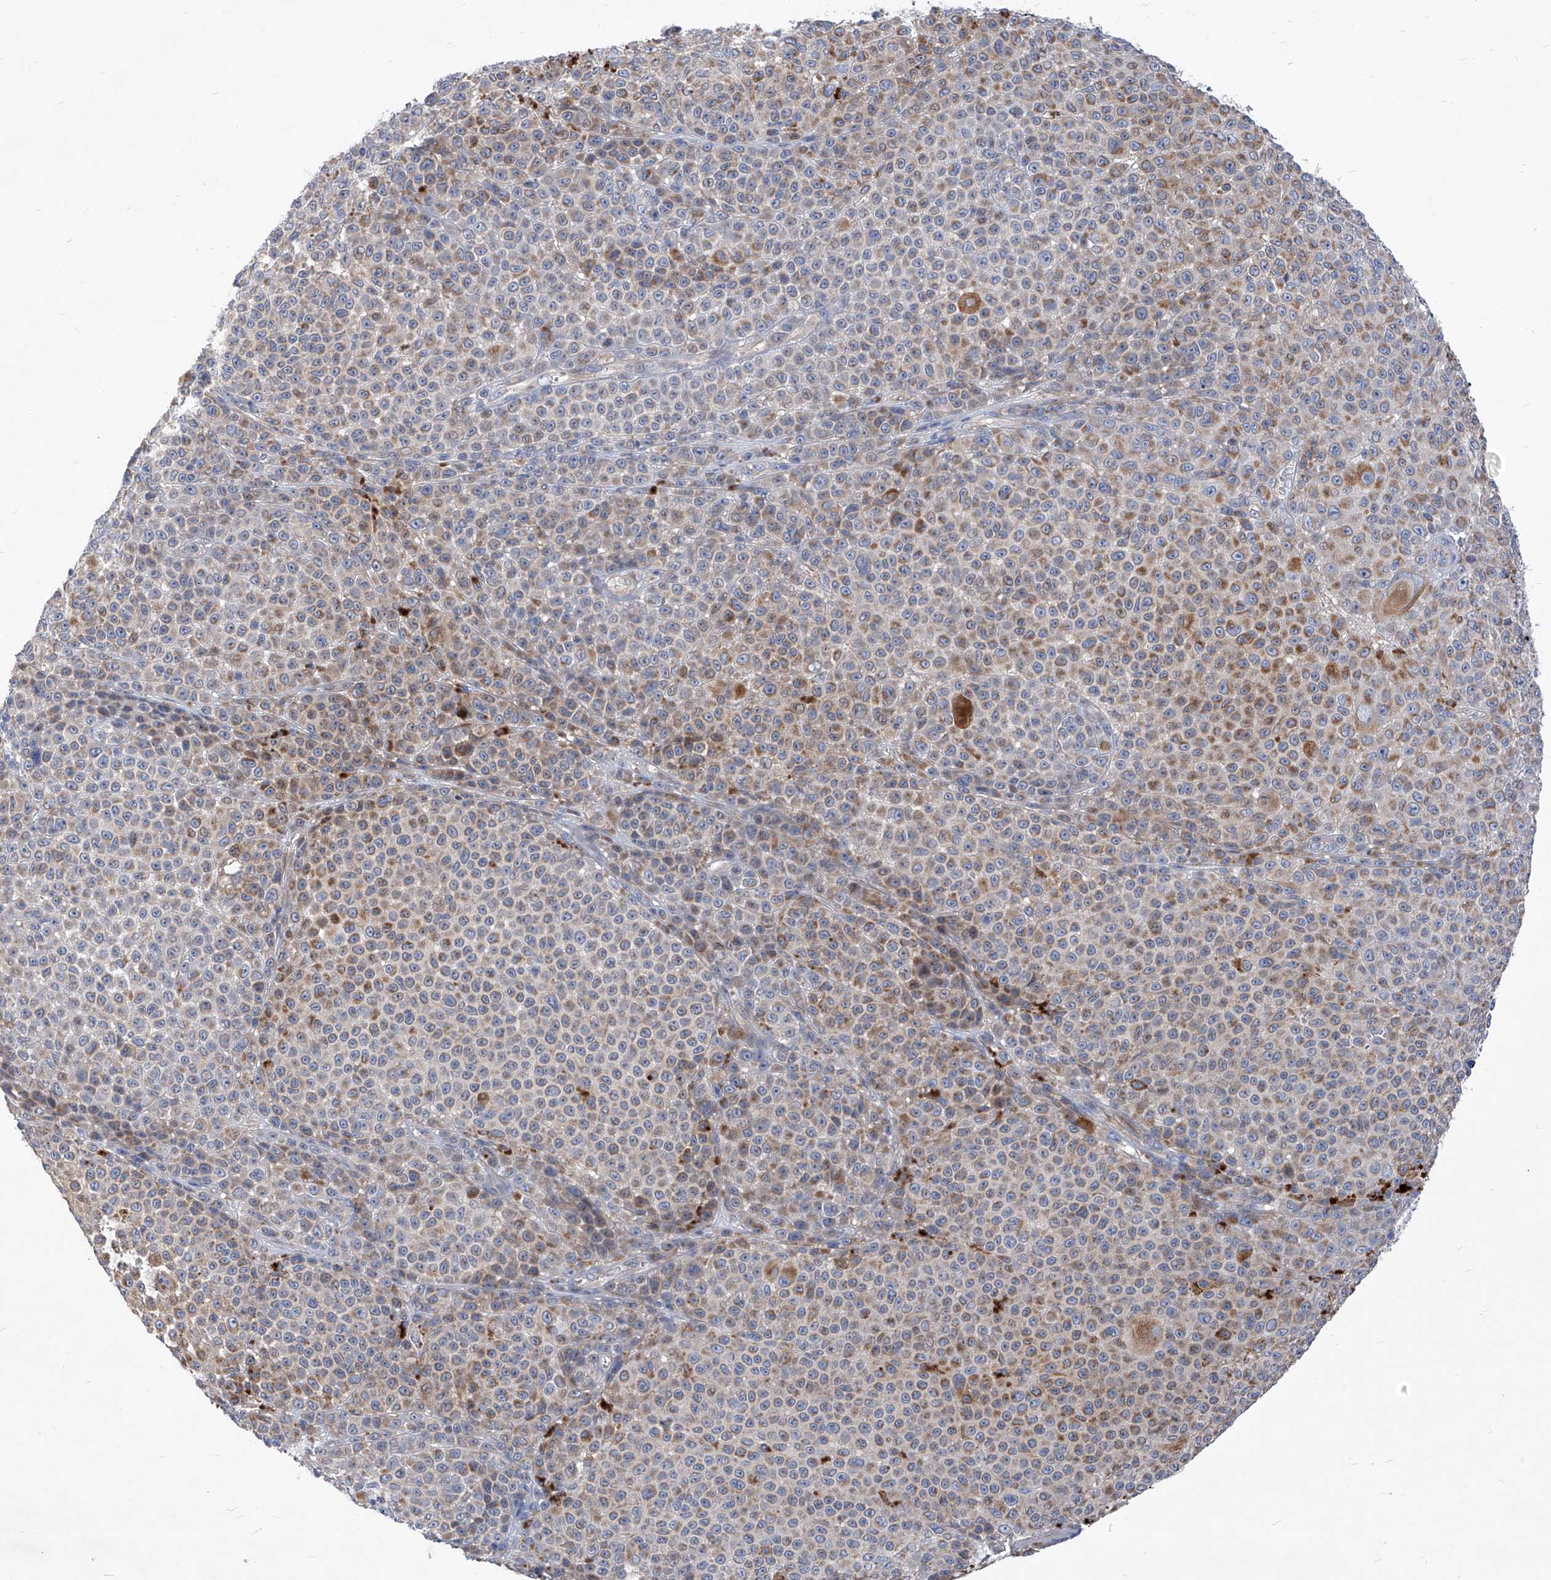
{"staining": {"intensity": "moderate", "quantity": "25%-75%", "location": "cytoplasmic/membranous"}, "tissue": "melanoma", "cell_type": "Tumor cells", "image_type": "cancer", "snomed": [{"axis": "morphology", "description": "Malignant melanoma, NOS"}, {"axis": "topography", "description": "Skin"}], "caption": "Immunohistochemistry photomicrograph of human malignant melanoma stained for a protein (brown), which displays medium levels of moderate cytoplasmic/membranous expression in about 25%-75% of tumor cells.", "gene": "EPHA8", "patient": {"sex": "female", "age": 94}}